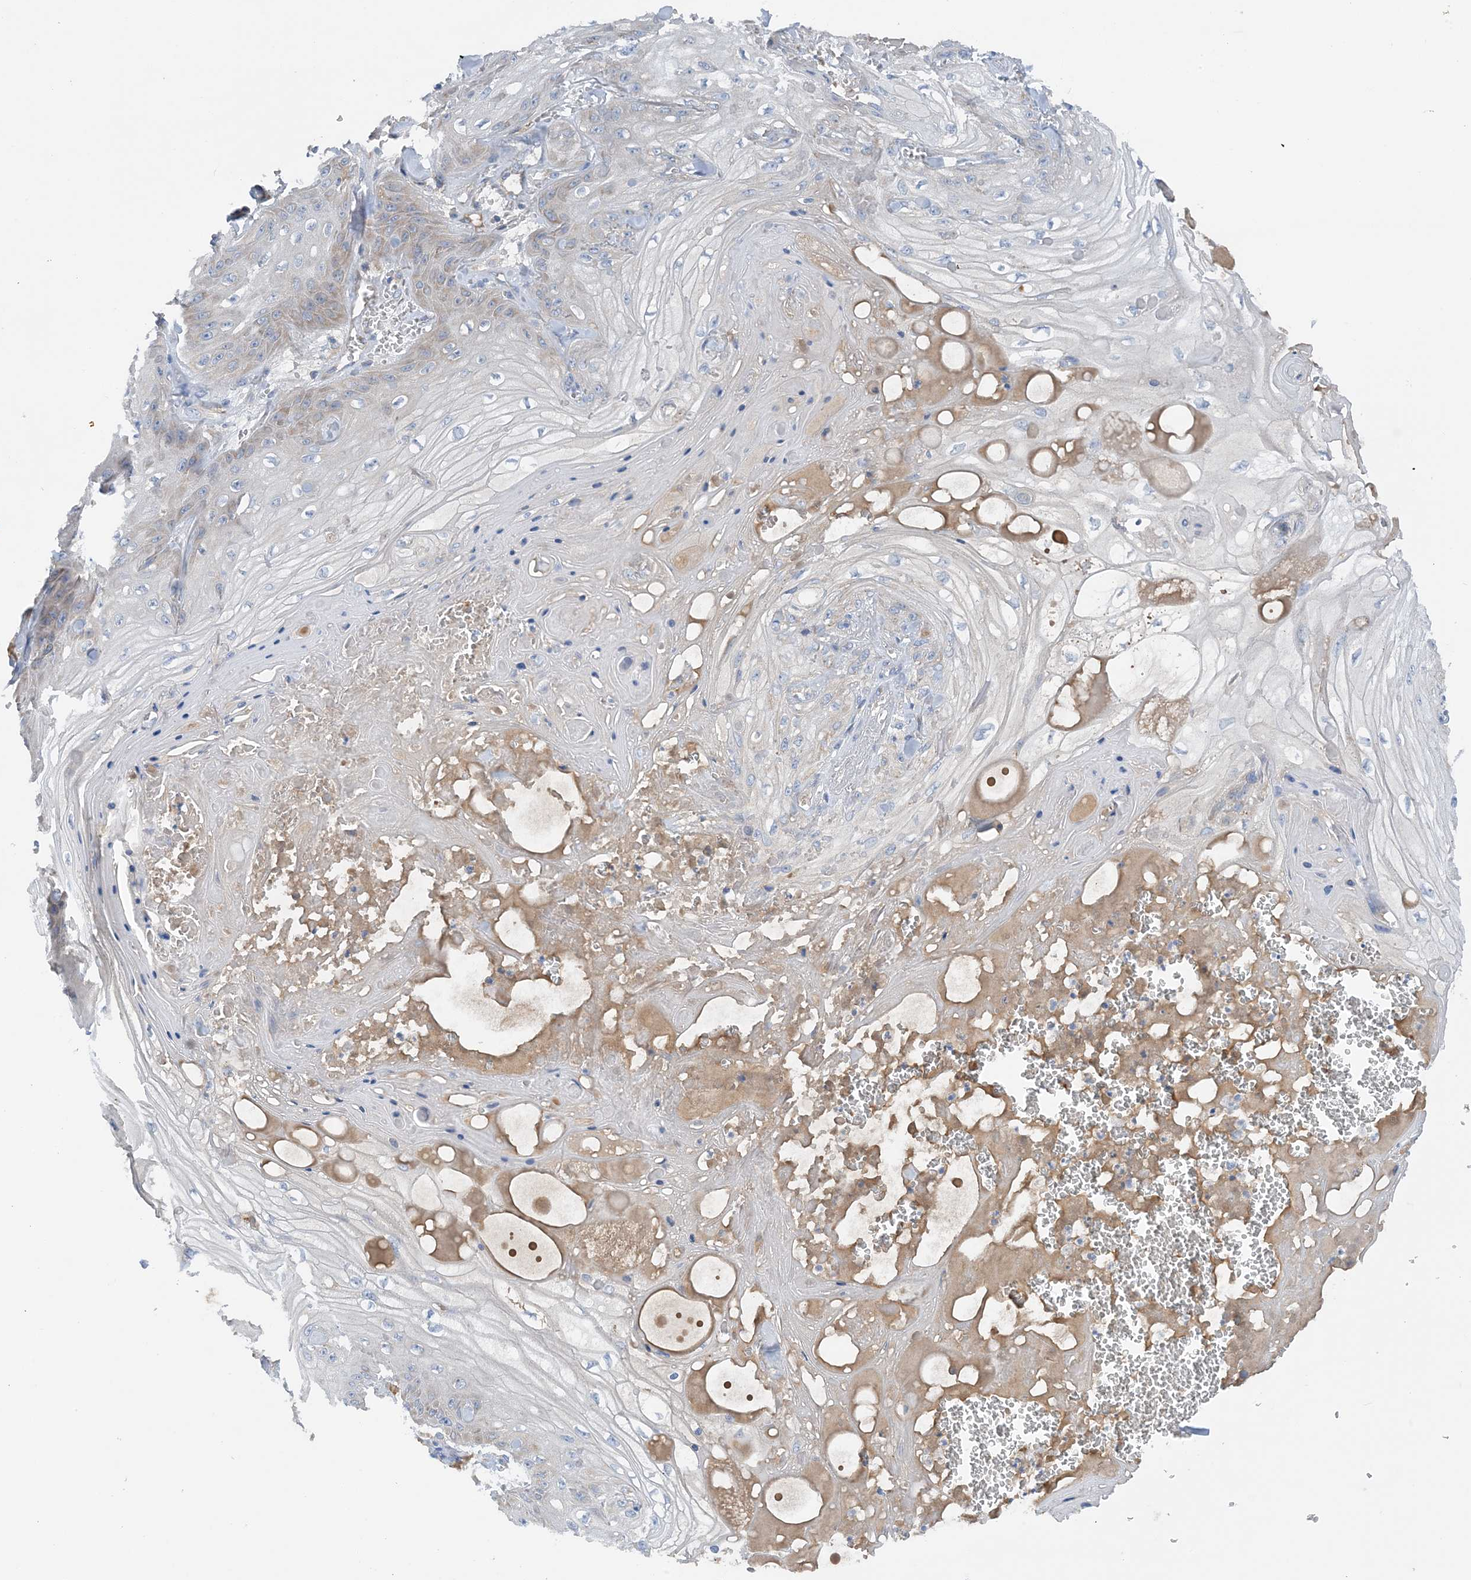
{"staining": {"intensity": "negative", "quantity": "none", "location": "none"}, "tissue": "skin cancer", "cell_type": "Tumor cells", "image_type": "cancer", "snomed": [{"axis": "morphology", "description": "Squamous cell carcinoma, NOS"}, {"axis": "topography", "description": "Skin"}], "caption": "A histopathology image of human skin squamous cell carcinoma is negative for staining in tumor cells.", "gene": "SLC5A11", "patient": {"sex": "male", "age": 74}}